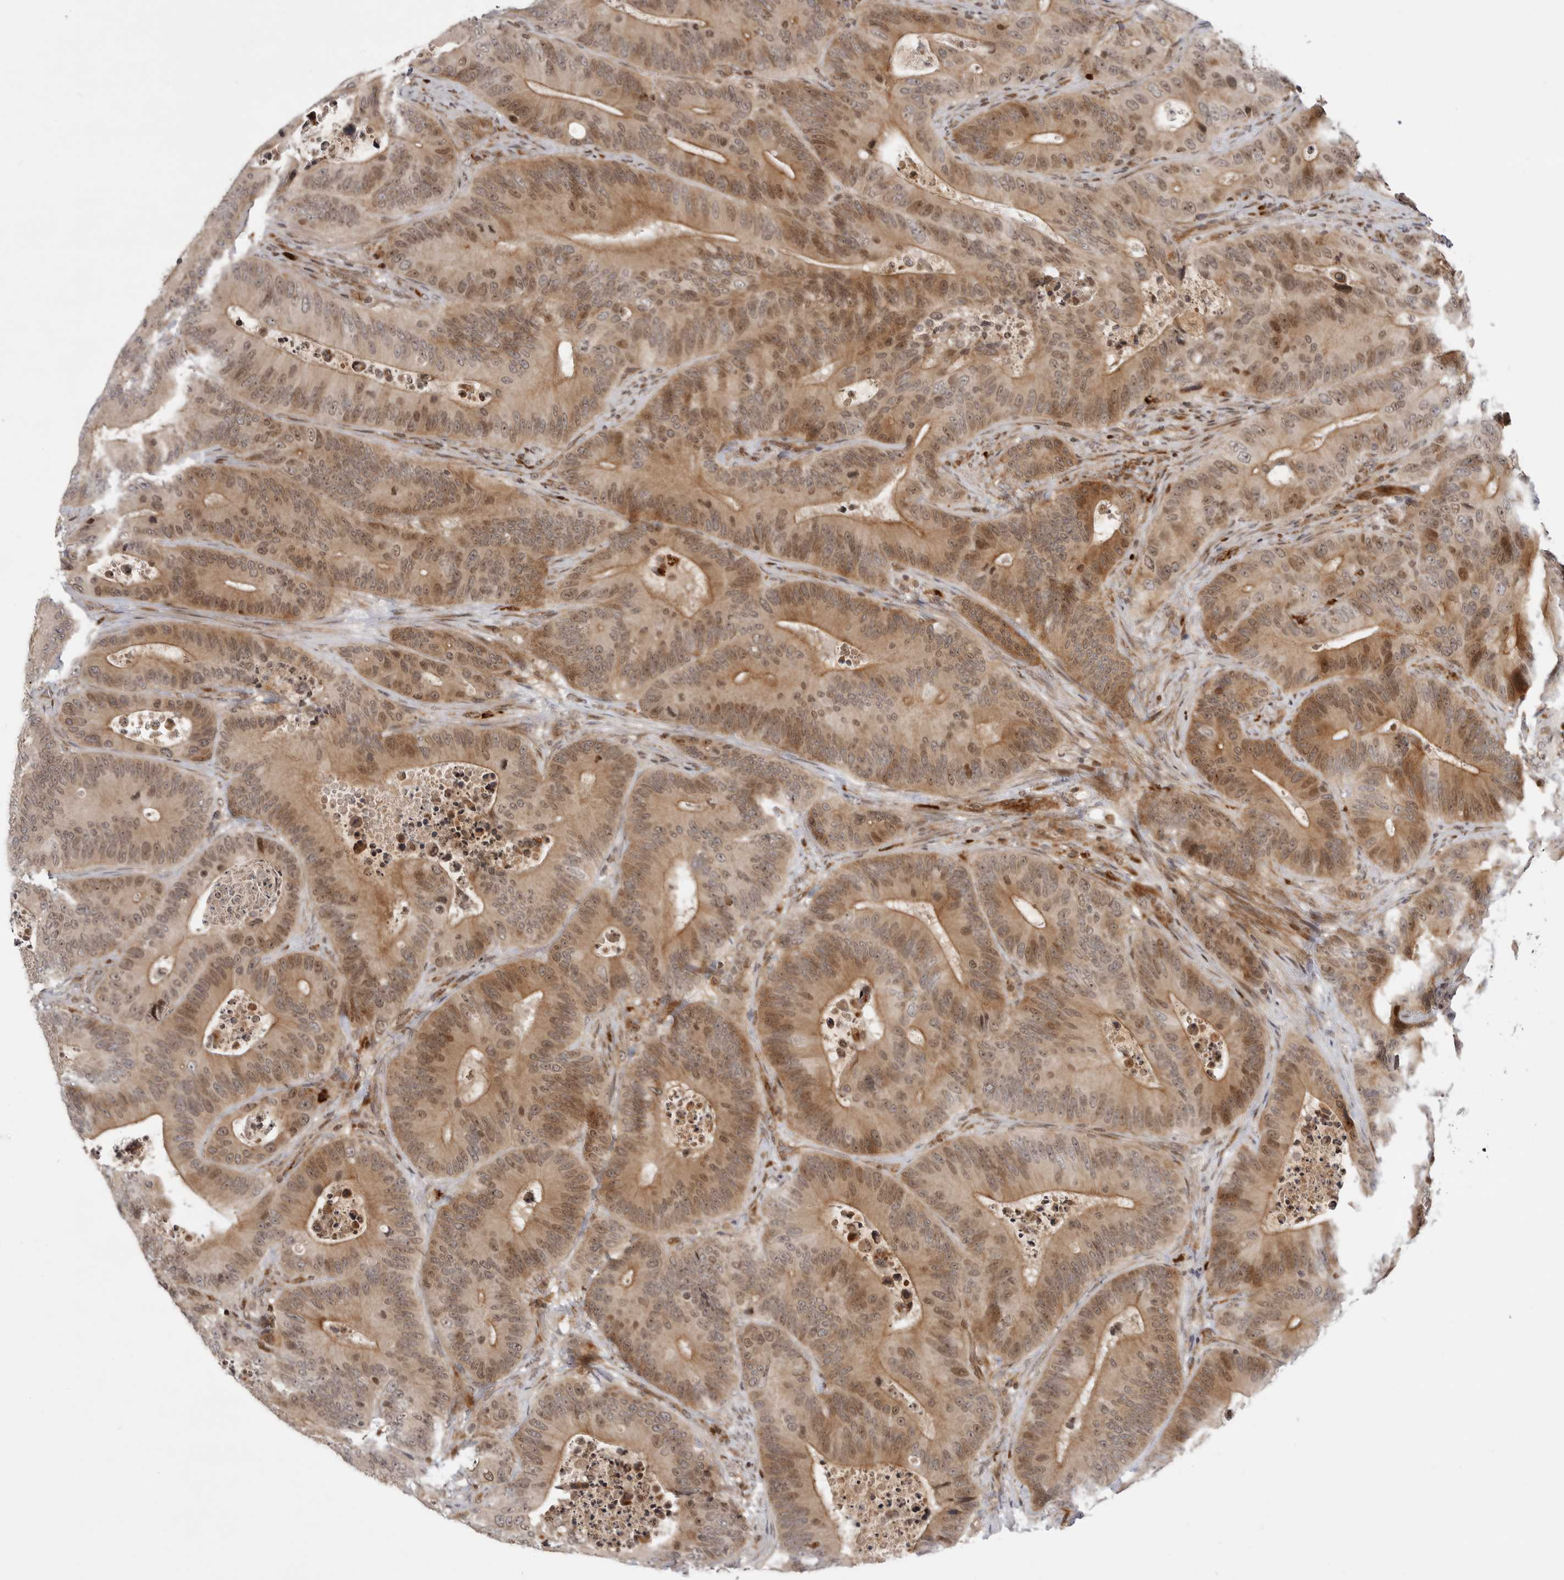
{"staining": {"intensity": "moderate", "quantity": ">75%", "location": "cytoplasmic/membranous,nuclear"}, "tissue": "colorectal cancer", "cell_type": "Tumor cells", "image_type": "cancer", "snomed": [{"axis": "morphology", "description": "Adenocarcinoma, NOS"}, {"axis": "topography", "description": "Colon"}], "caption": "IHC image of neoplastic tissue: adenocarcinoma (colorectal) stained using IHC demonstrates medium levels of moderate protein expression localized specifically in the cytoplasmic/membranous and nuclear of tumor cells, appearing as a cytoplasmic/membranous and nuclear brown color.", "gene": "CSNK1G3", "patient": {"sex": "male", "age": 83}}